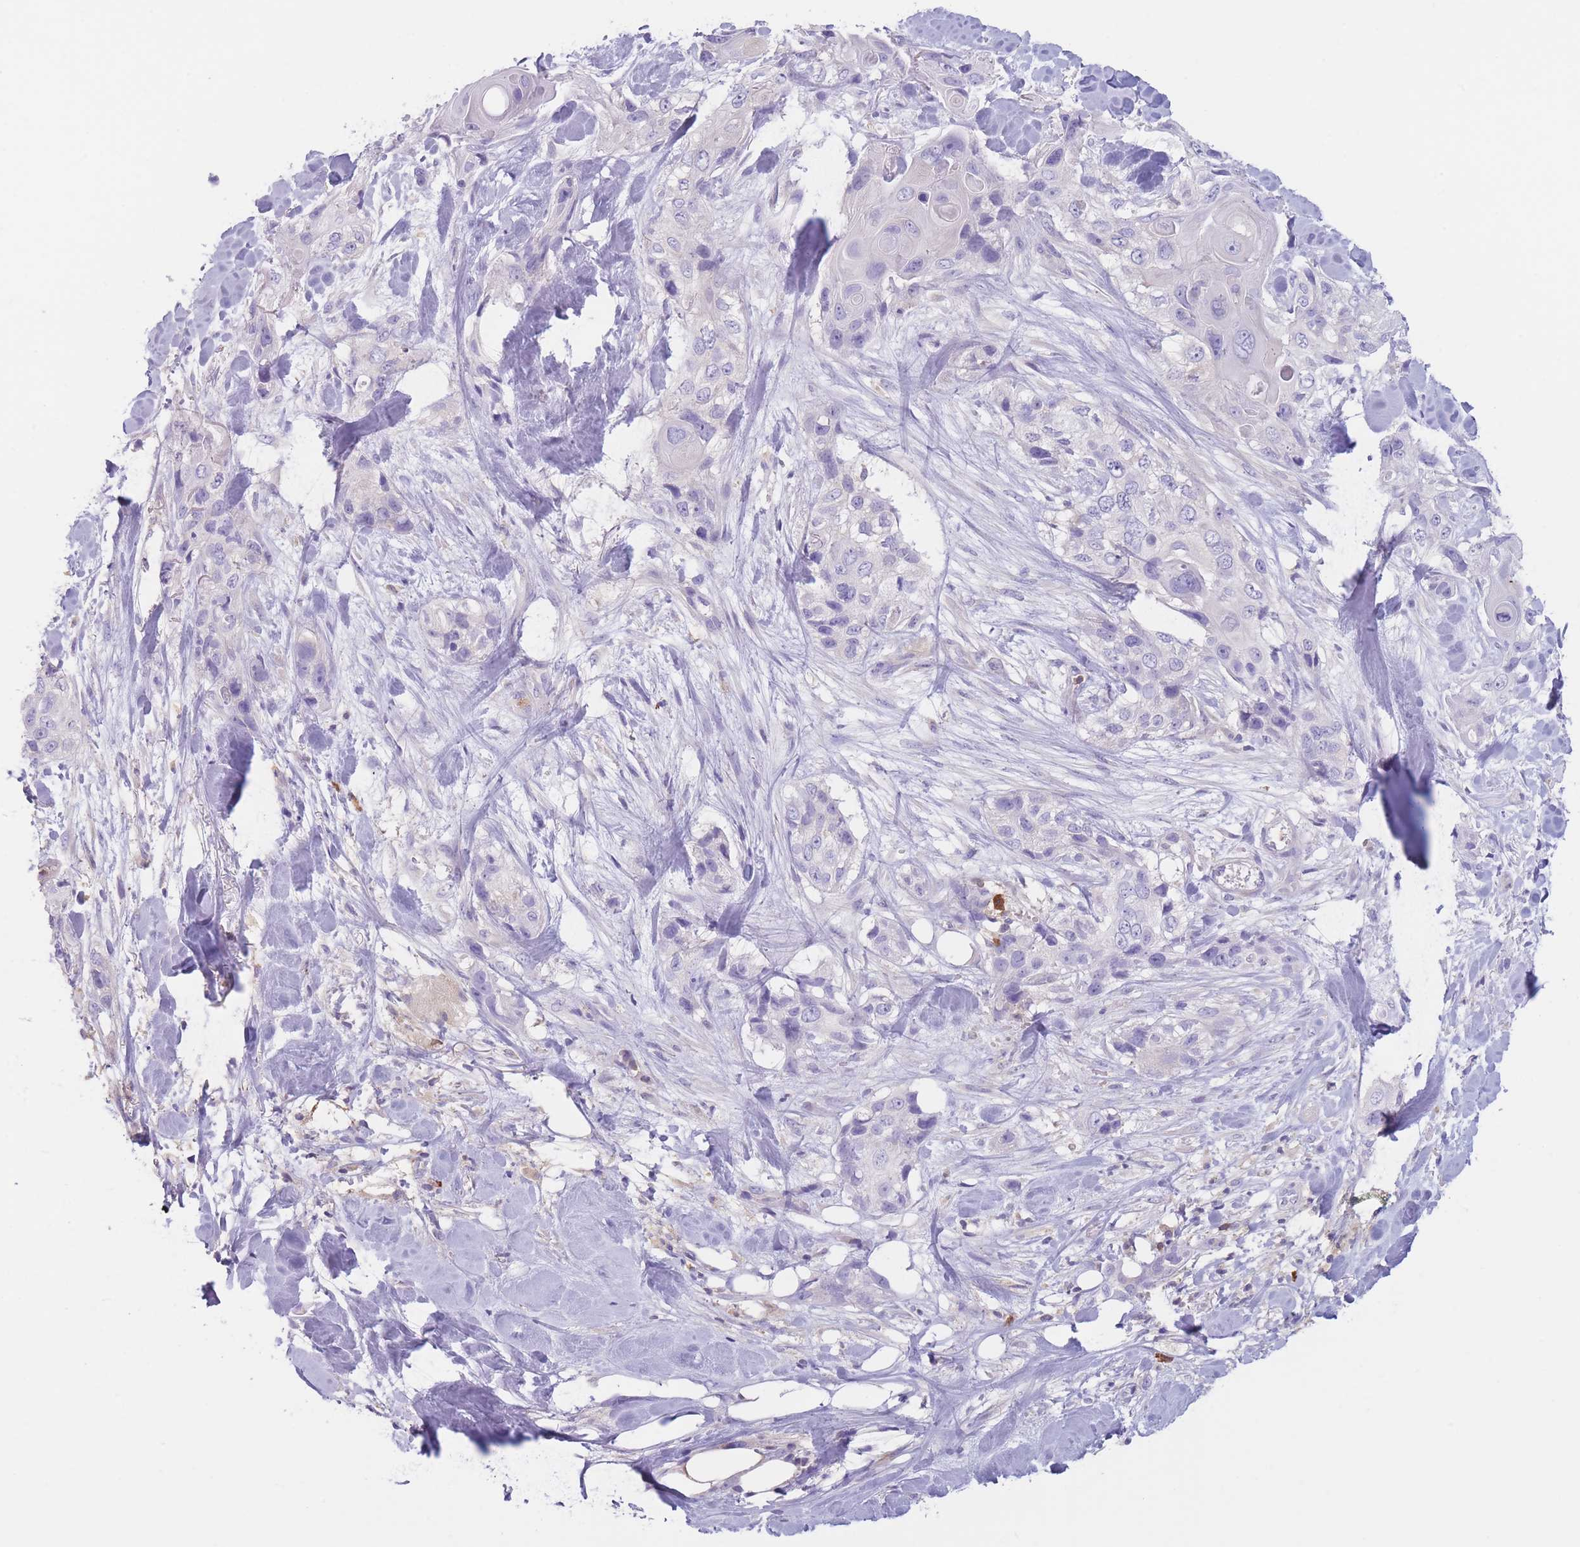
{"staining": {"intensity": "negative", "quantity": "none", "location": "none"}, "tissue": "skin cancer", "cell_type": "Tumor cells", "image_type": "cancer", "snomed": [{"axis": "morphology", "description": "Normal tissue, NOS"}, {"axis": "morphology", "description": "Squamous cell carcinoma, NOS"}, {"axis": "topography", "description": "Skin"}], "caption": "This is an immunohistochemistry (IHC) photomicrograph of skin squamous cell carcinoma. There is no positivity in tumor cells.", "gene": "ST3GAL4", "patient": {"sex": "male", "age": 72}}